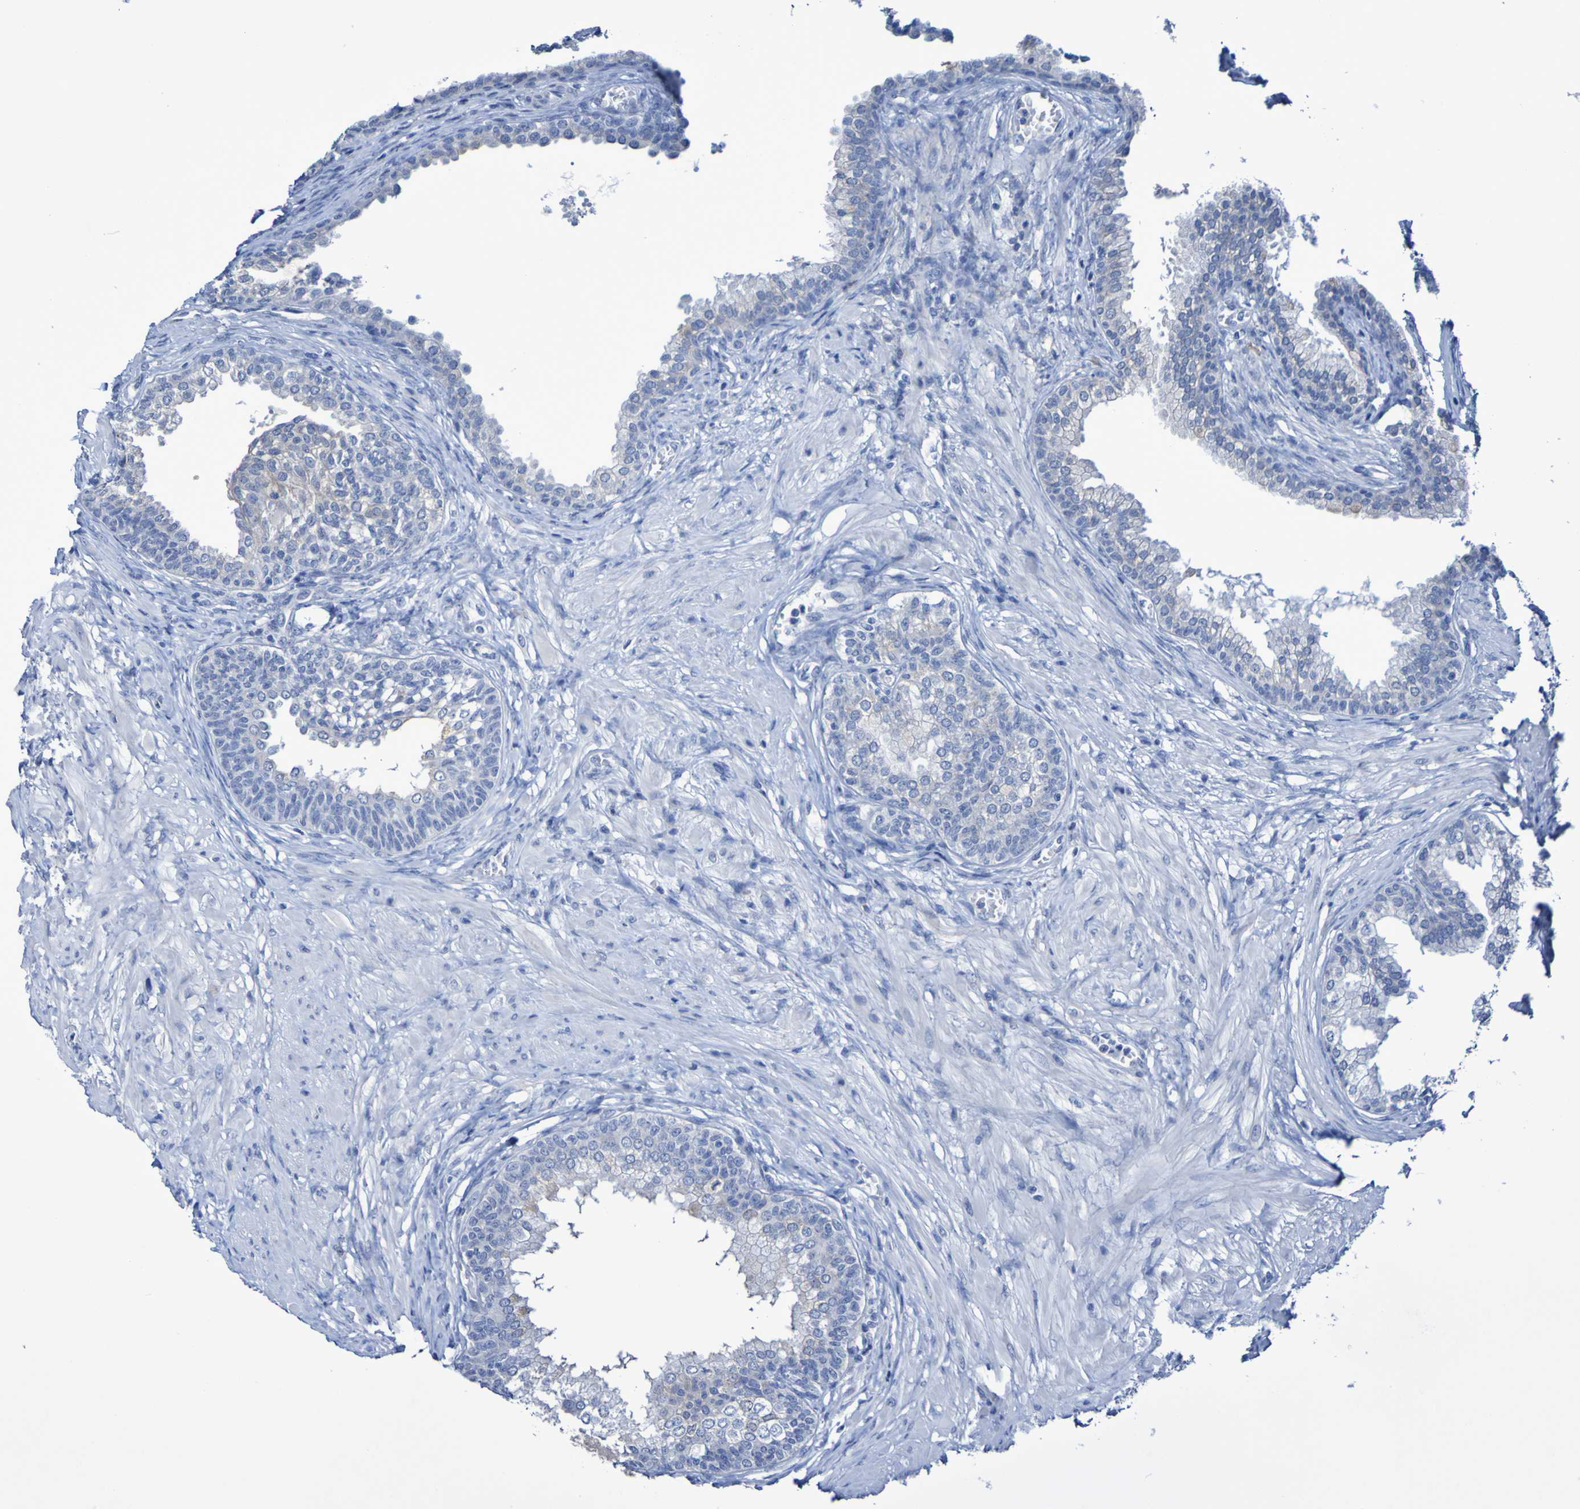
{"staining": {"intensity": "negative", "quantity": "none", "location": "none"}, "tissue": "prostate", "cell_type": "Glandular cells", "image_type": "normal", "snomed": [{"axis": "morphology", "description": "Normal tissue, NOS"}, {"axis": "morphology", "description": "Urothelial carcinoma, Low grade"}, {"axis": "topography", "description": "Urinary bladder"}, {"axis": "topography", "description": "Prostate"}], "caption": "Glandular cells show no significant protein positivity in benign prostate.", "gene": "SLC3A2", "patient": {"sex": "male", "age": 60}}